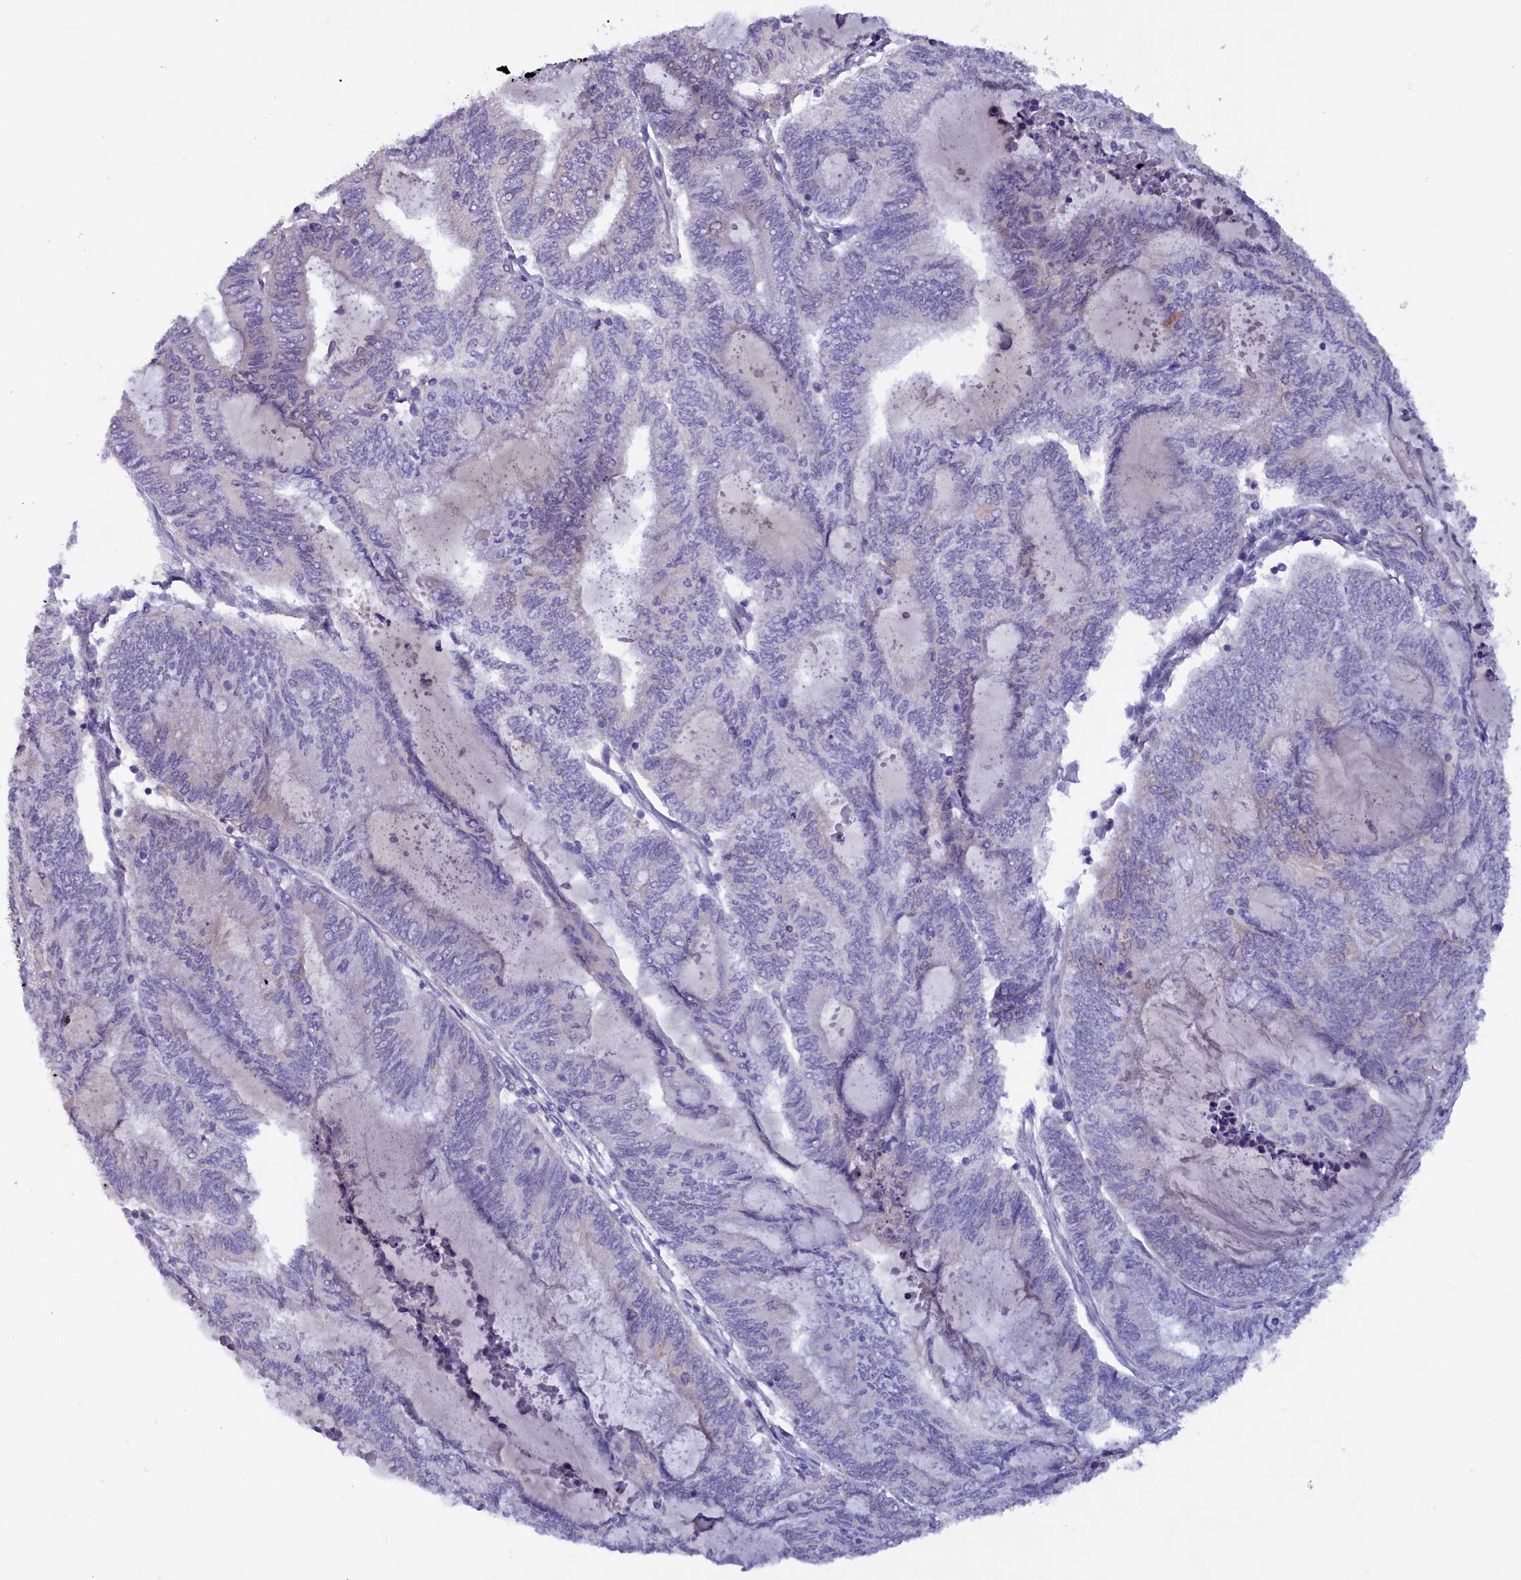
{"staining": {"intensity": "moderate", "quantity": "<25%", "location": "cytoplasmic/membranous"}, "tissue": "endometrial cancer", "cell_type": "Tumor cells", "image_type": "cancer", "snomed": [{"axis": "morphology", "description": "Adenocarcinoma, NOS"}, {"axis": "topography", "description": "Uterus"}, {"axis": "topography", "description": "Endometrium"}], "caption": "Brown immunohistochemical staining in human adenocarcinoma (endometrial) shows moderate cytoplasmic/membranous expression in about <25% of tumor cells.", "gene": "ZSWIM4", "patient": {"sex": "female", "age": 70}}